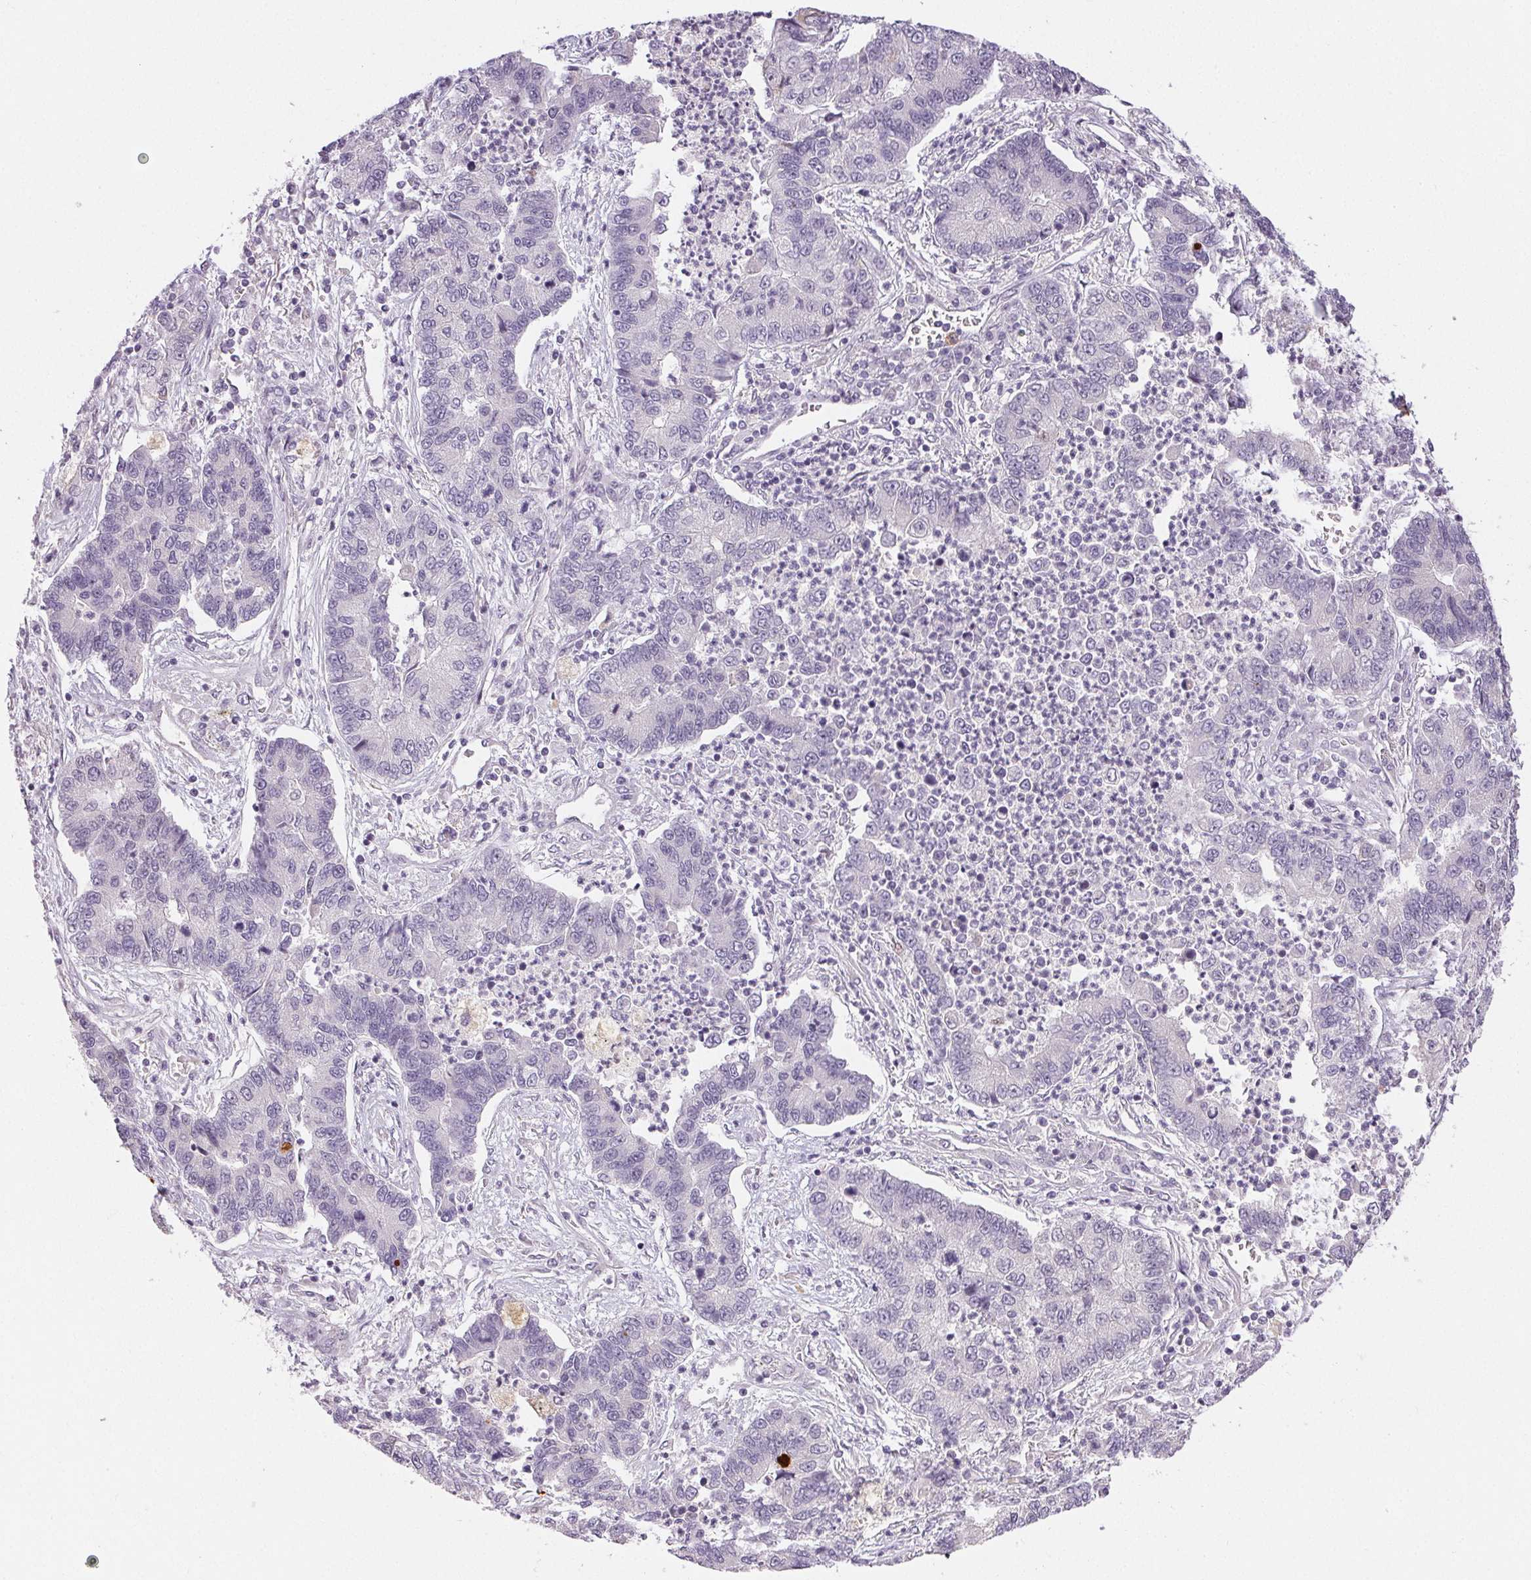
{"staining": {"intensity": "negative", "quantity": "none", "location": "none"}, "tissue": "lung cancer", "cell_type": "Tumor cells", "image_type": "cancer", "snomed": [{"axis": "morphology", "description": "Adenocarcinoma, NOS"}, {"axis": "topography", "description": "Lung"}], "caption": "Lung cancer (adenocarcinoma) was stained to show a protein in brown. There is no significant staining in tumor cells.", "gene": "RPGRIP1", "patient": {"sex": "female", "age": 57}}